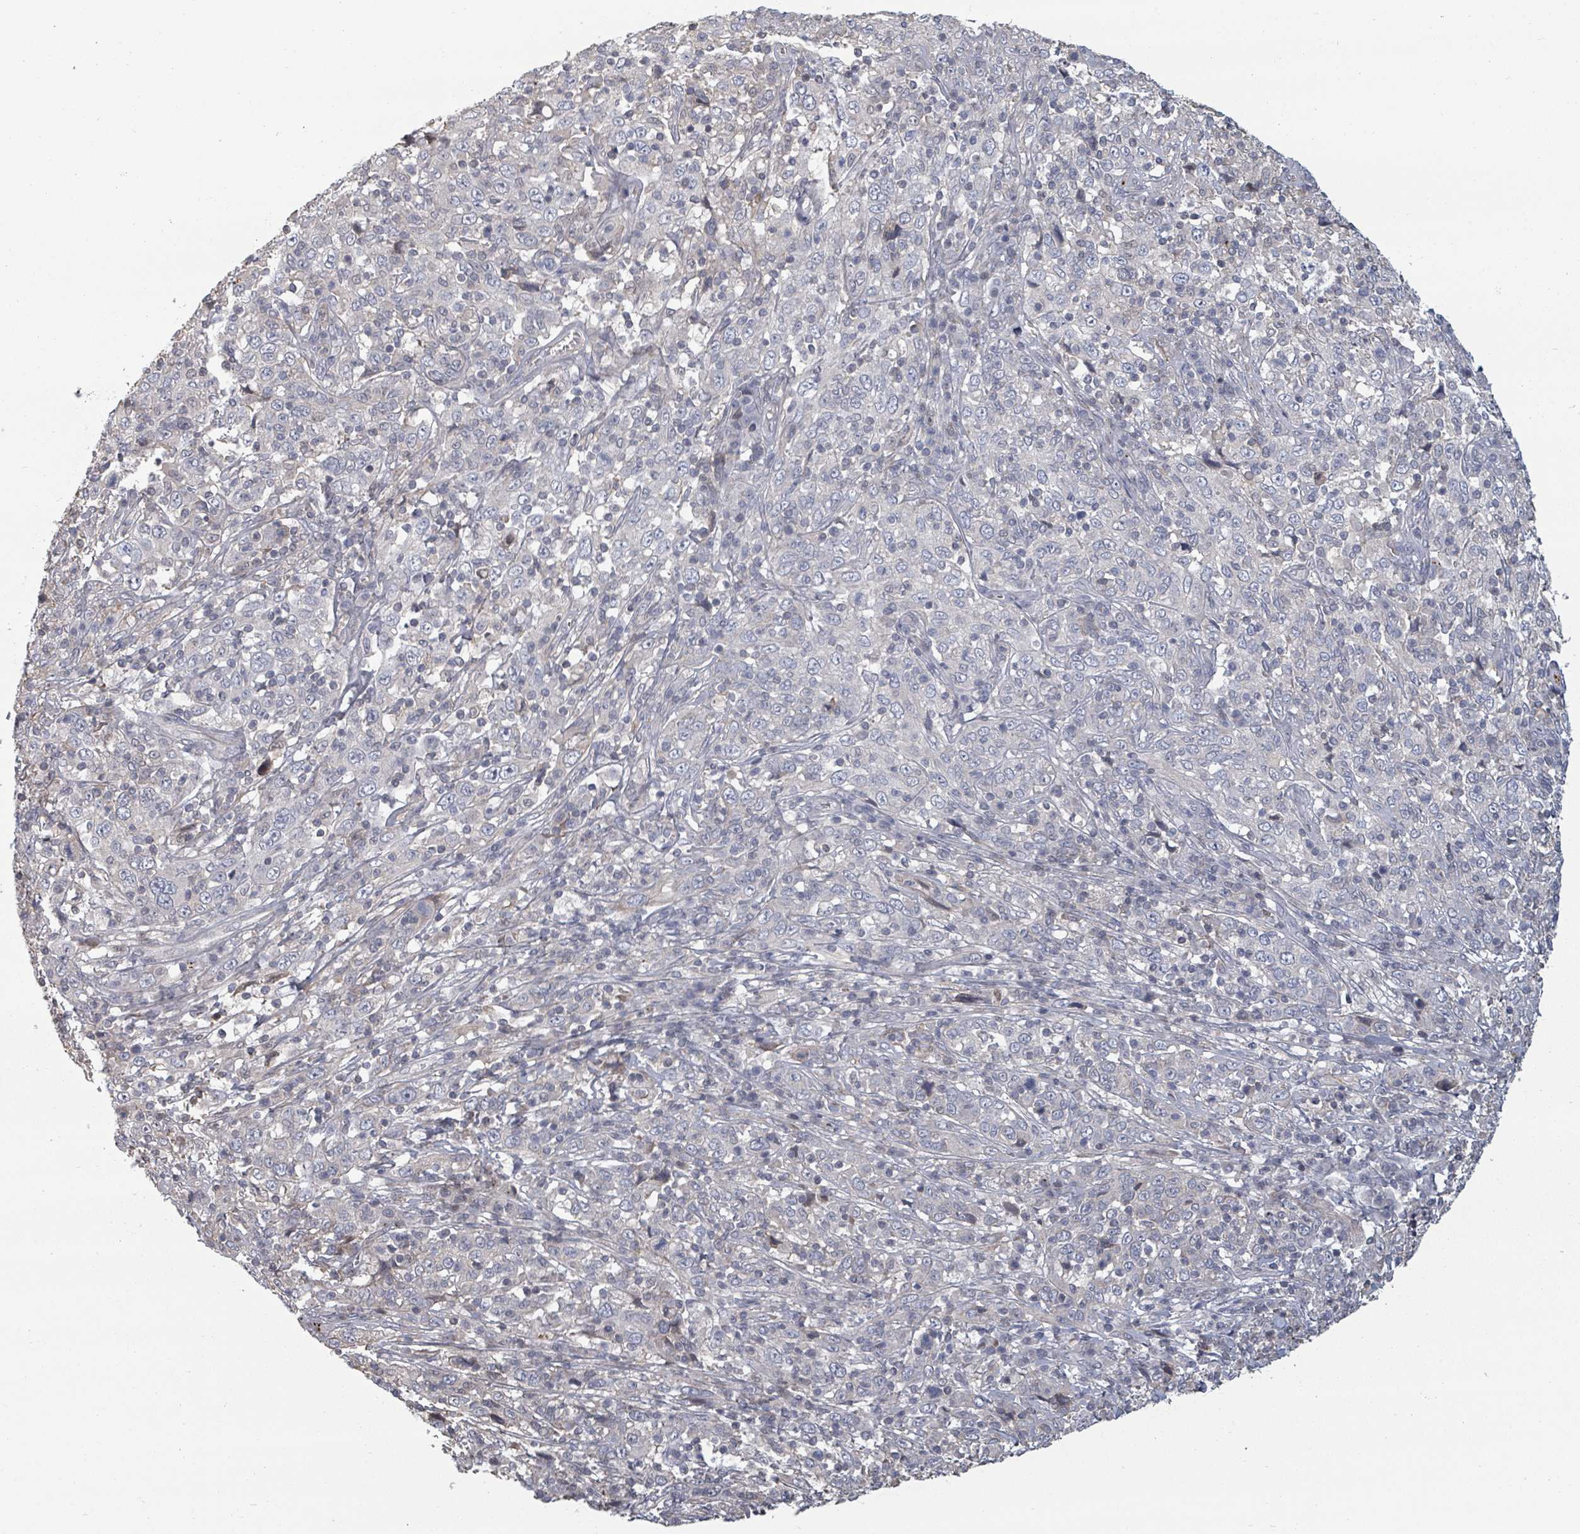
{"staining": {"intensity": "negative", "quantity": "none", "location": "none"}, "tissue": "cervical cancer", "cell_type": "Tumor cells", "image_type": "cancer", "snomed": [{"axis": "morphology", "description": "Squamous cell carcinoma, NOS"}, {"axis": "topography", "description": "Cervix"}], "caption": "Squamous cell carcinoma (cervical) stained for a protein using immunohistochemistry (IHC) exhibits no positivity tumor cells.", "gene": "GABBR1", "patient": {"sex": "female", "age": 46}}